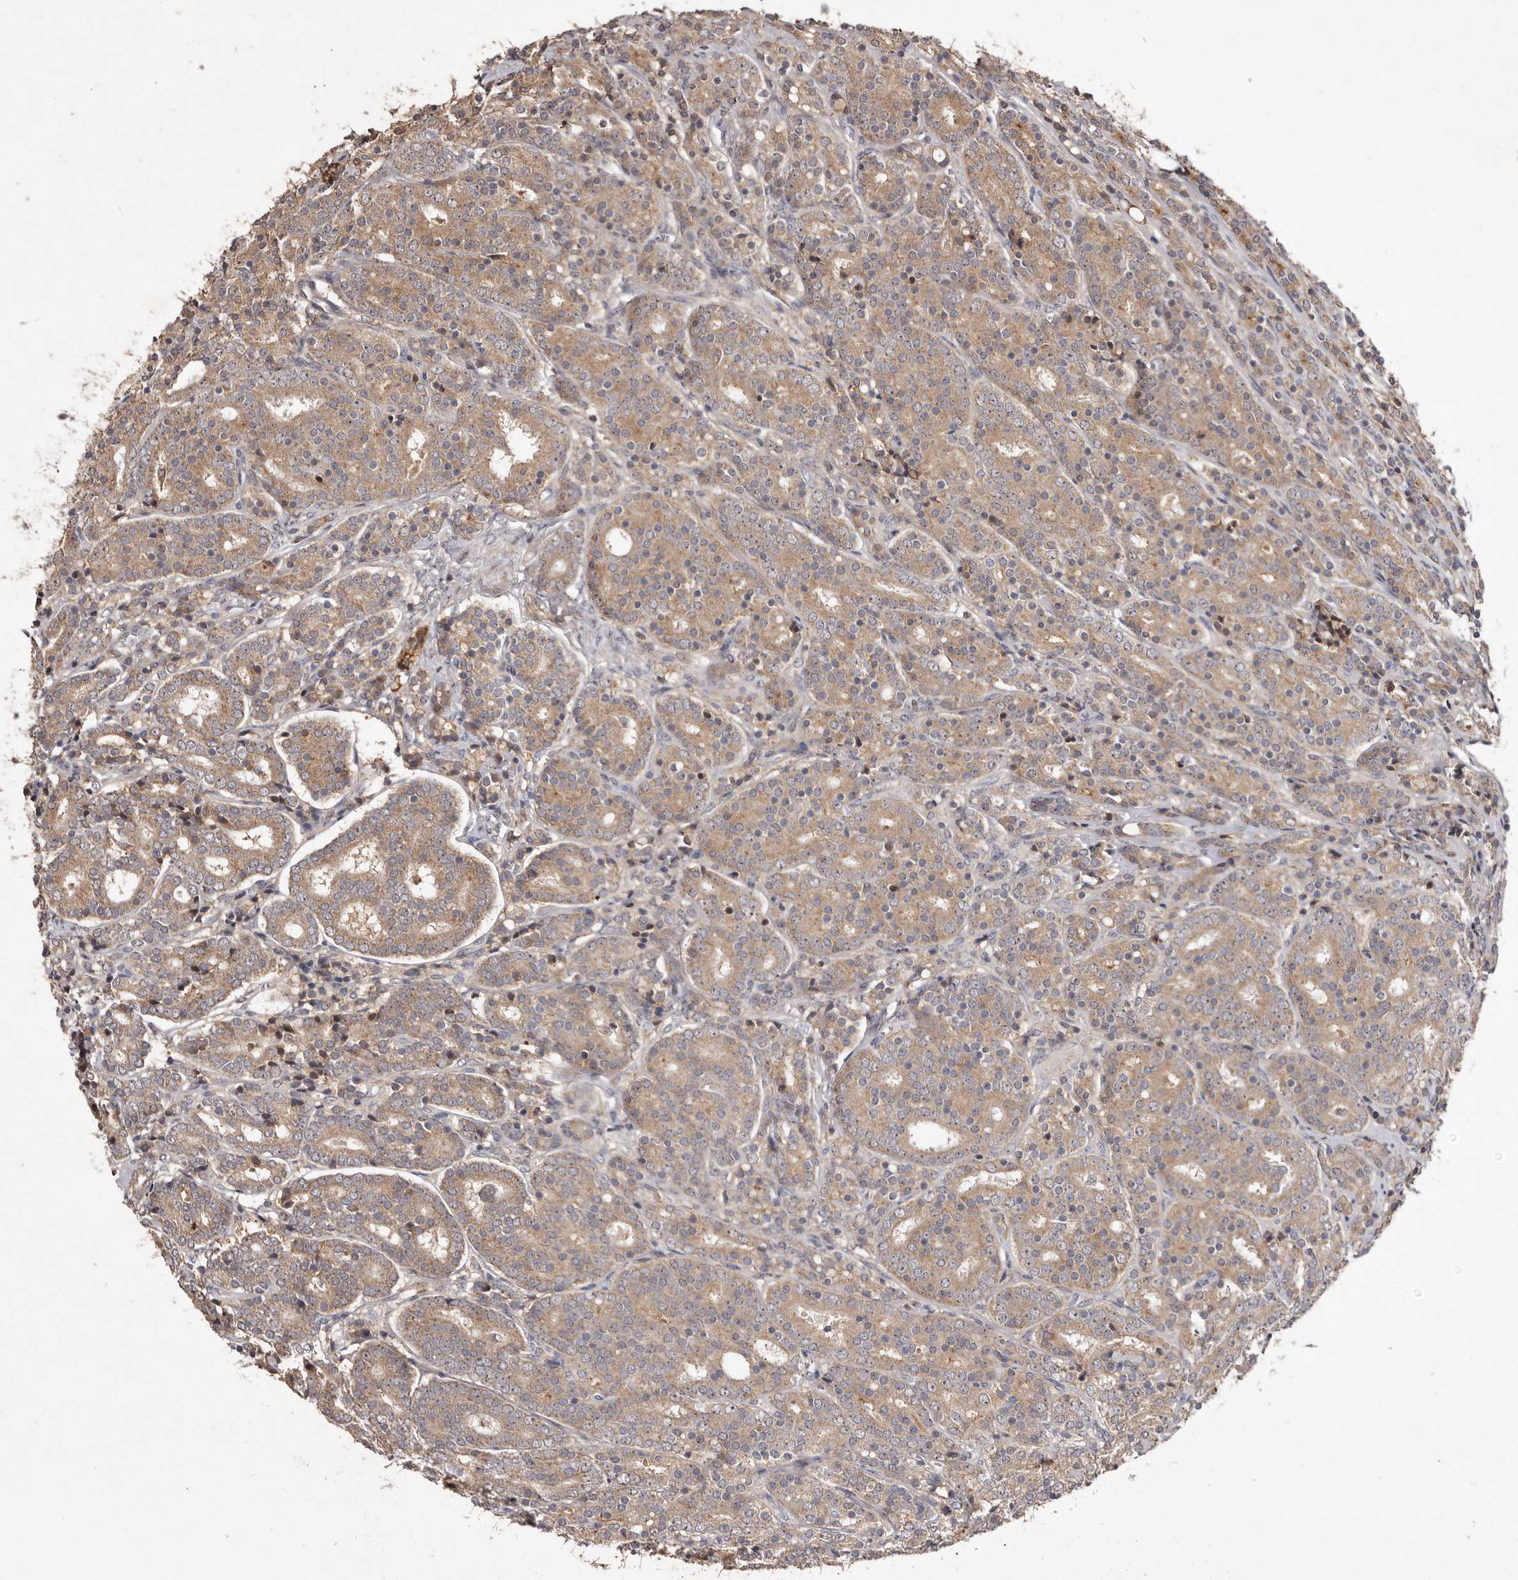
{"staining": {"intensity": "moderate", "quantity": ">75%", "location": "cytoplasmic/membranous"}, "tissue": "prostate cancer", "cell_type": "Tumor cells", "image_type": "cancer", "snomed": [{"axis": "morphology", "description": "Adenocarcinoma, High grade"}, {"axis": "topography", "description": "Prostate"}], "caption": "A brown stain highlights moderate cytoplasmic/membranous positivity of a protein in high-grade adenocarcinoma (prostate) tumor cells.", "gene": "FLAD1", "patient": {"sex": "male", "age": 62}}